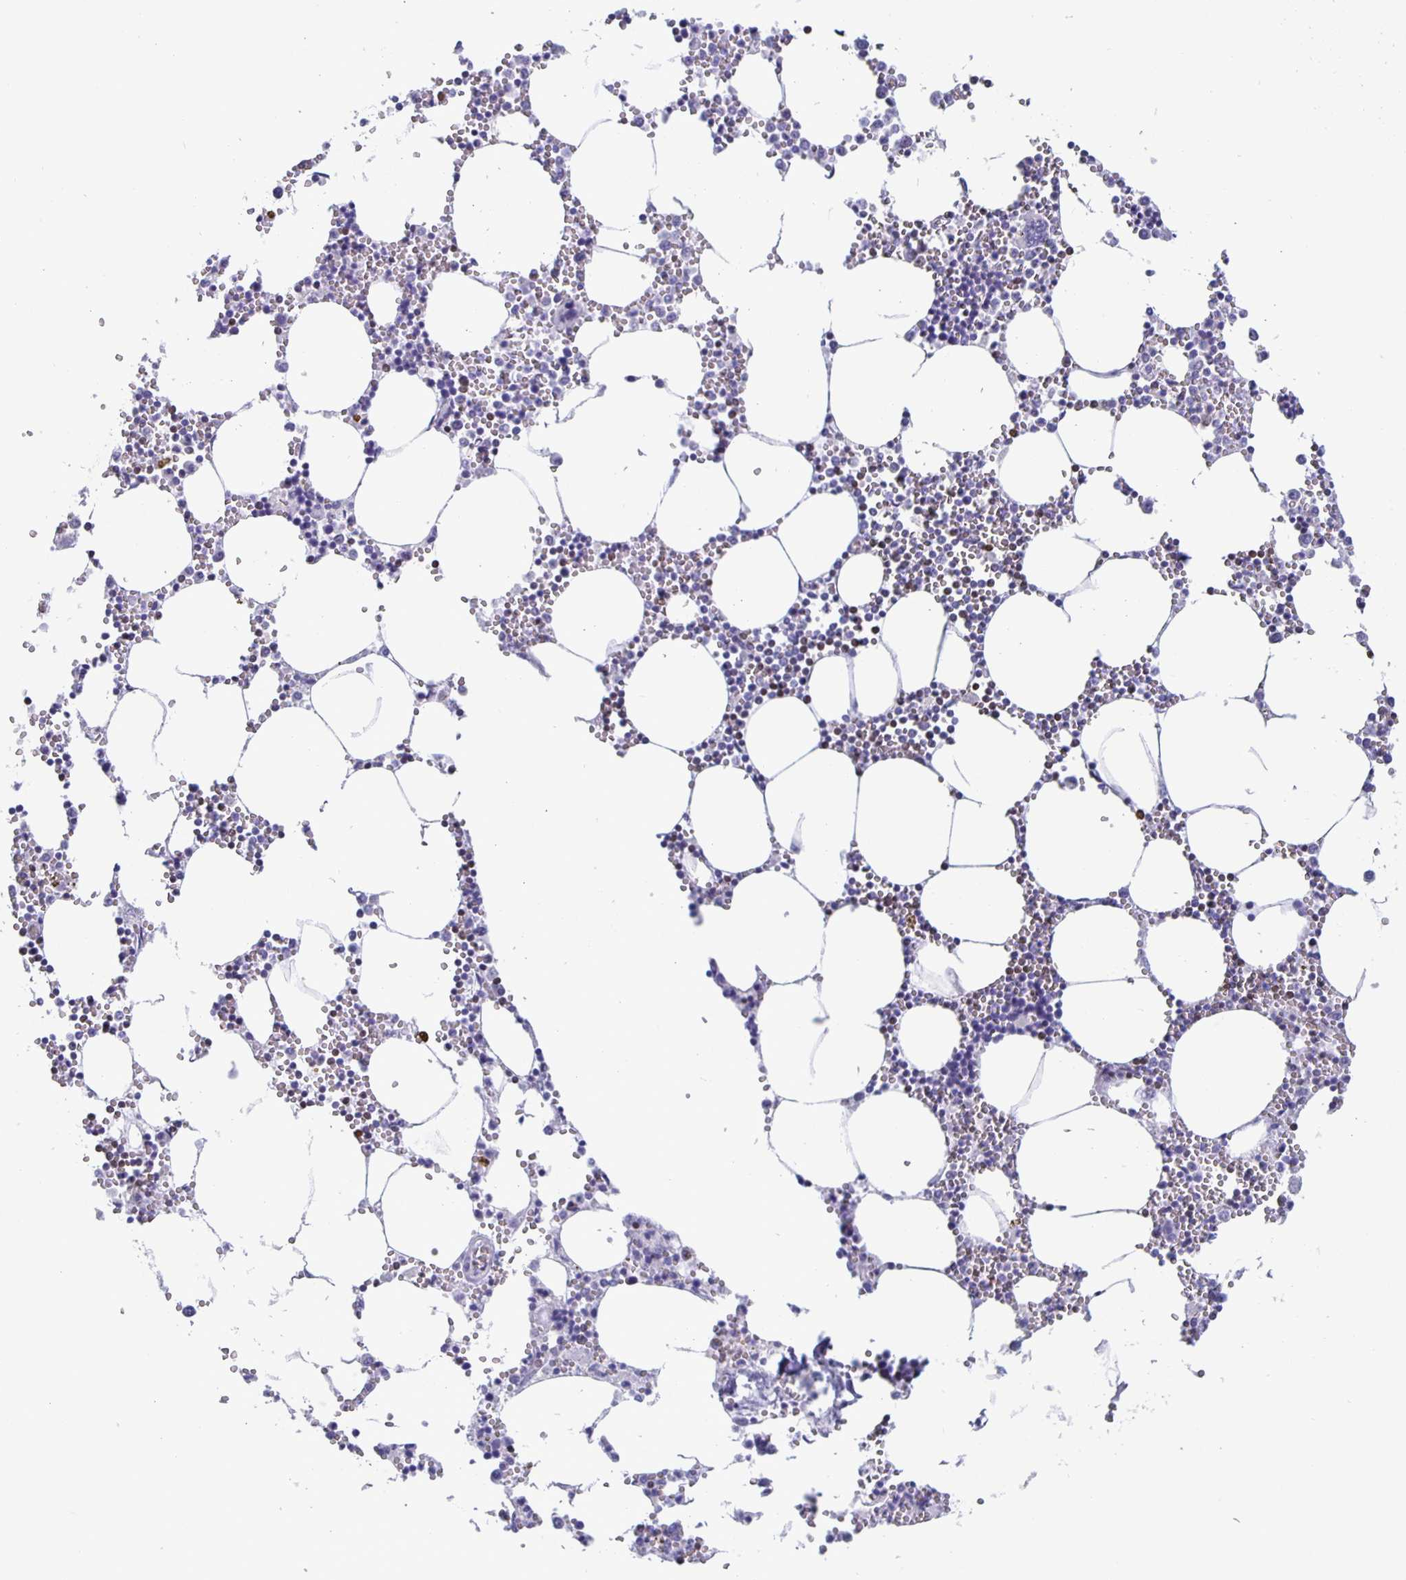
{"staining": {"intensity": "negative", "quantity": "none", "location": "none"}, "tissue": "bone marrow", "cell_type": "Hematopoietic cells", "image_type": "normal", "snomed": [{"axis": "morphology", "description": "Normal tissue, NOS"}, {"axis": "topography", "description": "Bone marrow"}], "caption": "Hematopoietic cells show no significant staining in benign bone marrow.", "gene": "SATB2", "patient": {"sex": "male", "age": 54}}